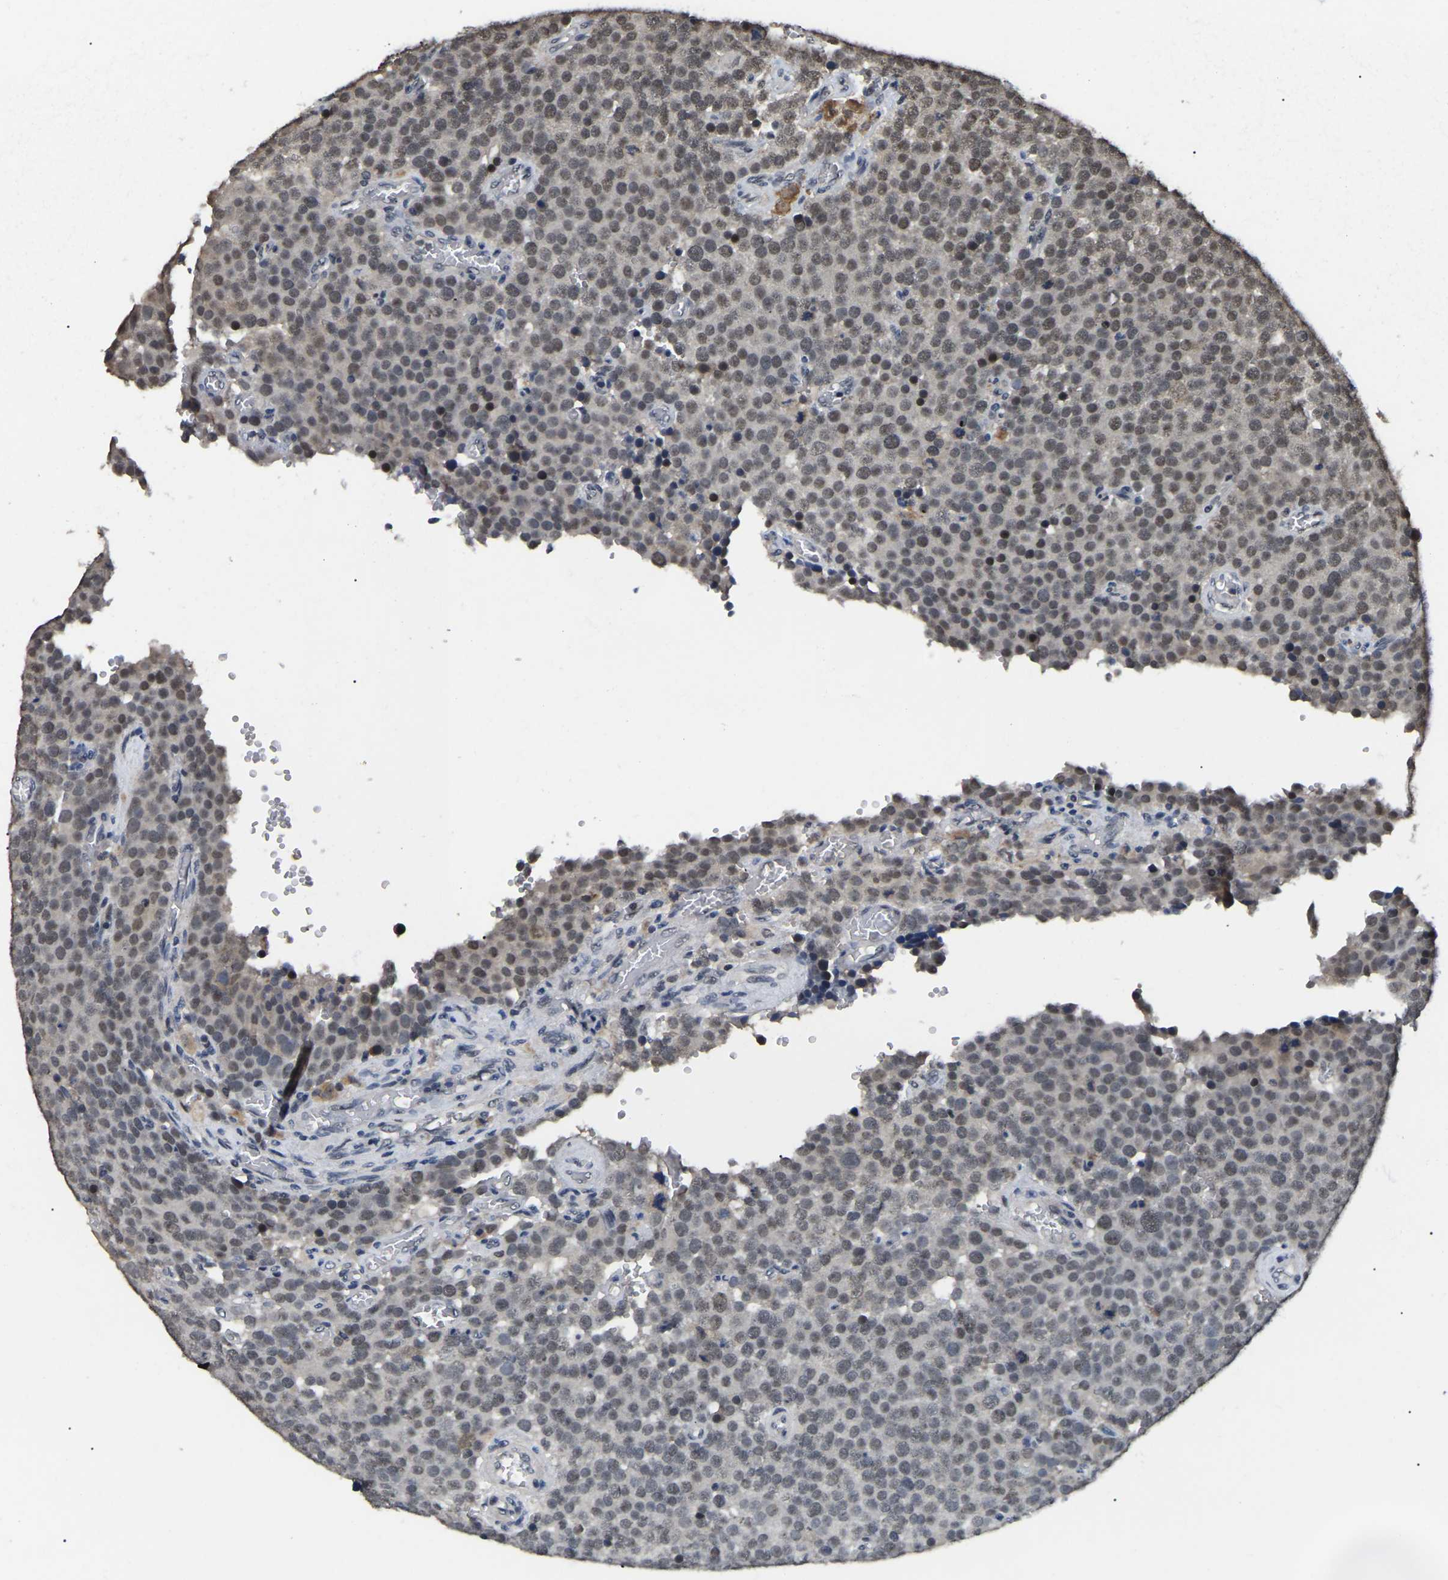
{"staining": {"intensity": "weak", "quantity": ">75%", "location": "nuclear"}, "tissue": "testis cancer", "cell_type": "Tumor cells", "image_type": "cancer", "snomed": [{"axis": "morphology", "description": "Normal tissue, NOS"}, {"axis": "morphology", "description": "Seminoma, NOS"}, {"axis": "topography", "description": "Testis"}], "caption": "This photomicrograph reveals immunohistochemistry staining of human testis cancer (seminoma), with low weak nuclear positivity in approximately >75% of tumor cells.", "gene": "PPM1E", "patient": {"sex": "male", "age": 71}}